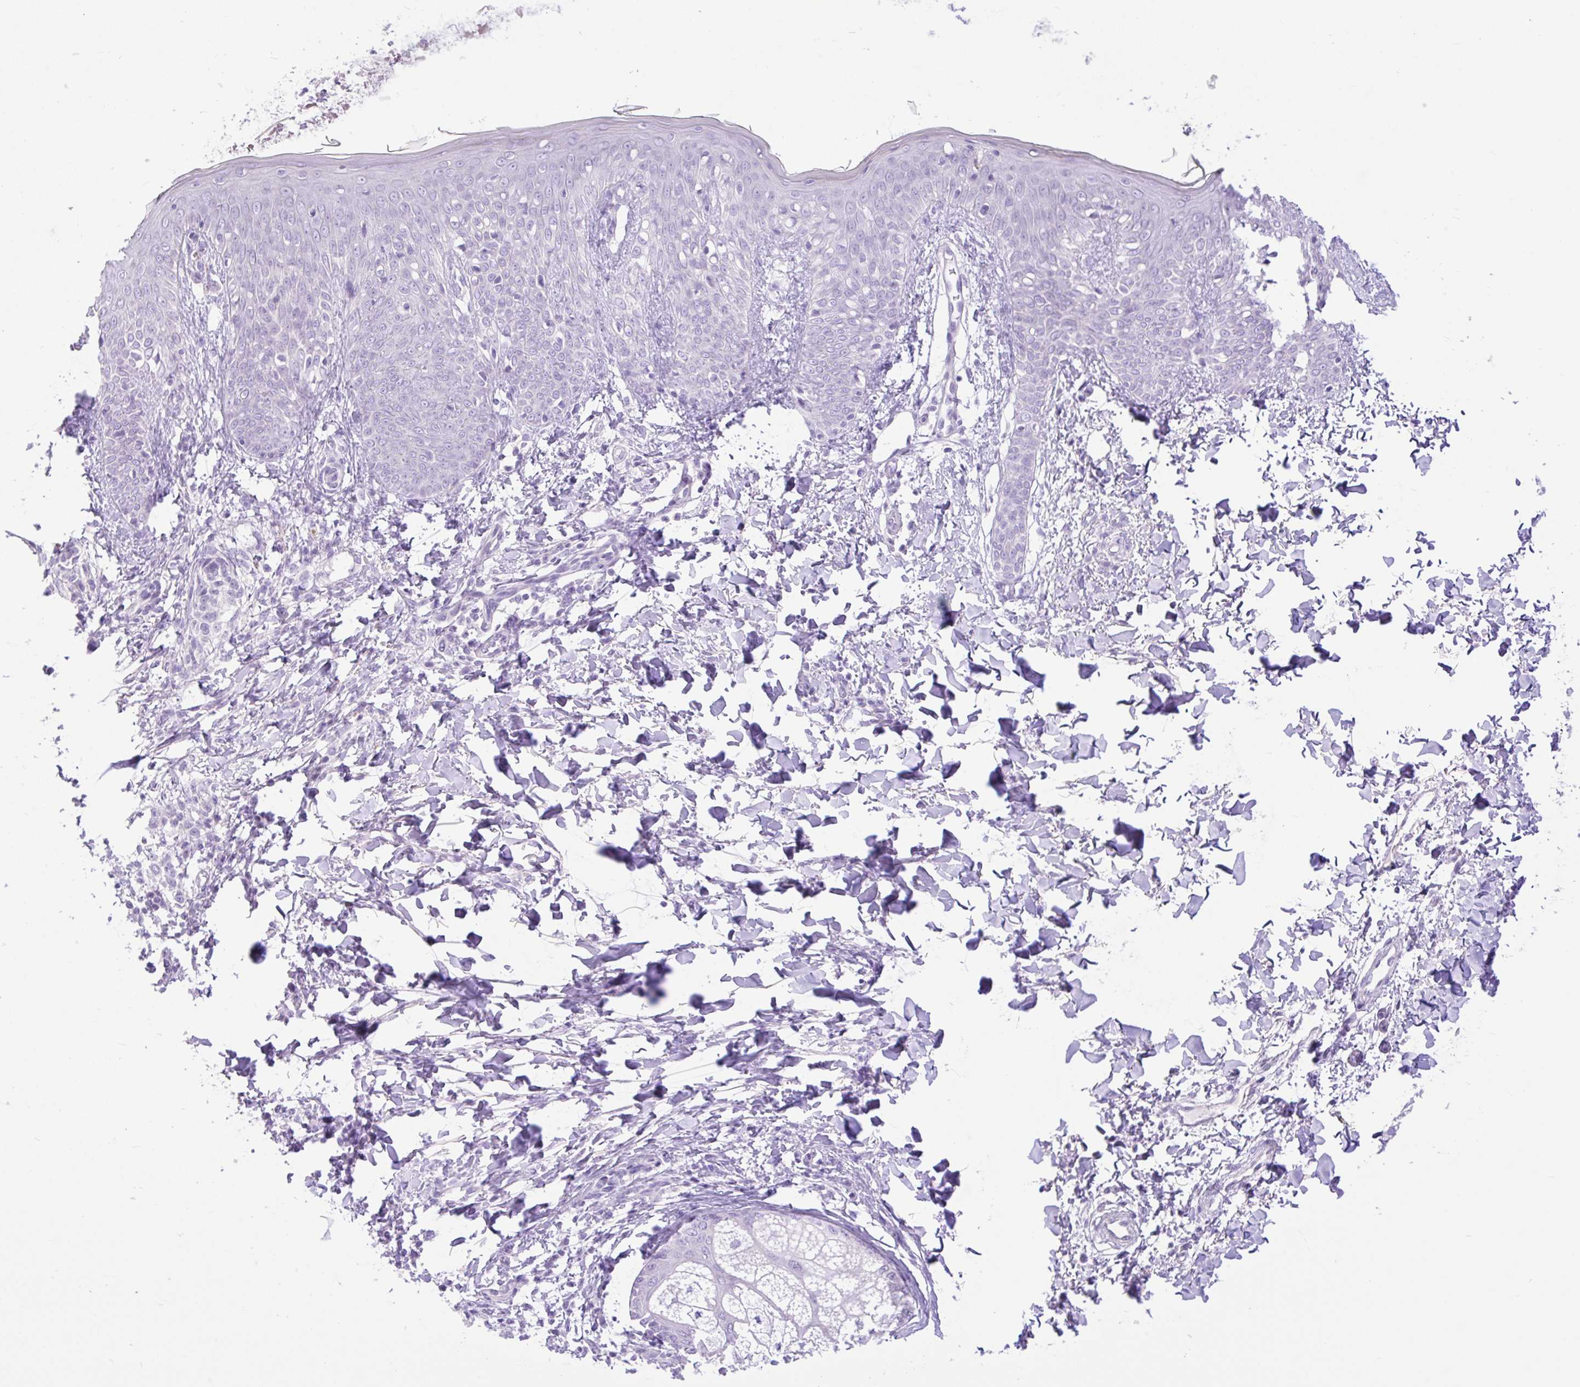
{"staining": {"intensity": "negative", "quantity": "none", "location": "none"}, "tissue": "skin", "cell_type": "Fibroblasts", "image_type": "normal", "snomed": [{"axis": "morphology", "description": "Normal tissue, NOS"}, {"axis": "topography", "description": "Skin"}], "caption": "Micrograph shows no significant protein positivity in fibroblasts of benign skin. Brightfield microscopy of immunohistochemistry (IHC) stained with DAB (3,3'-diaminobenzidine) (brown) and hematoxylin (blue), captured at high magnification.", "gene": "ZNF101", "patient": {"sex": "male", "age": 16}}